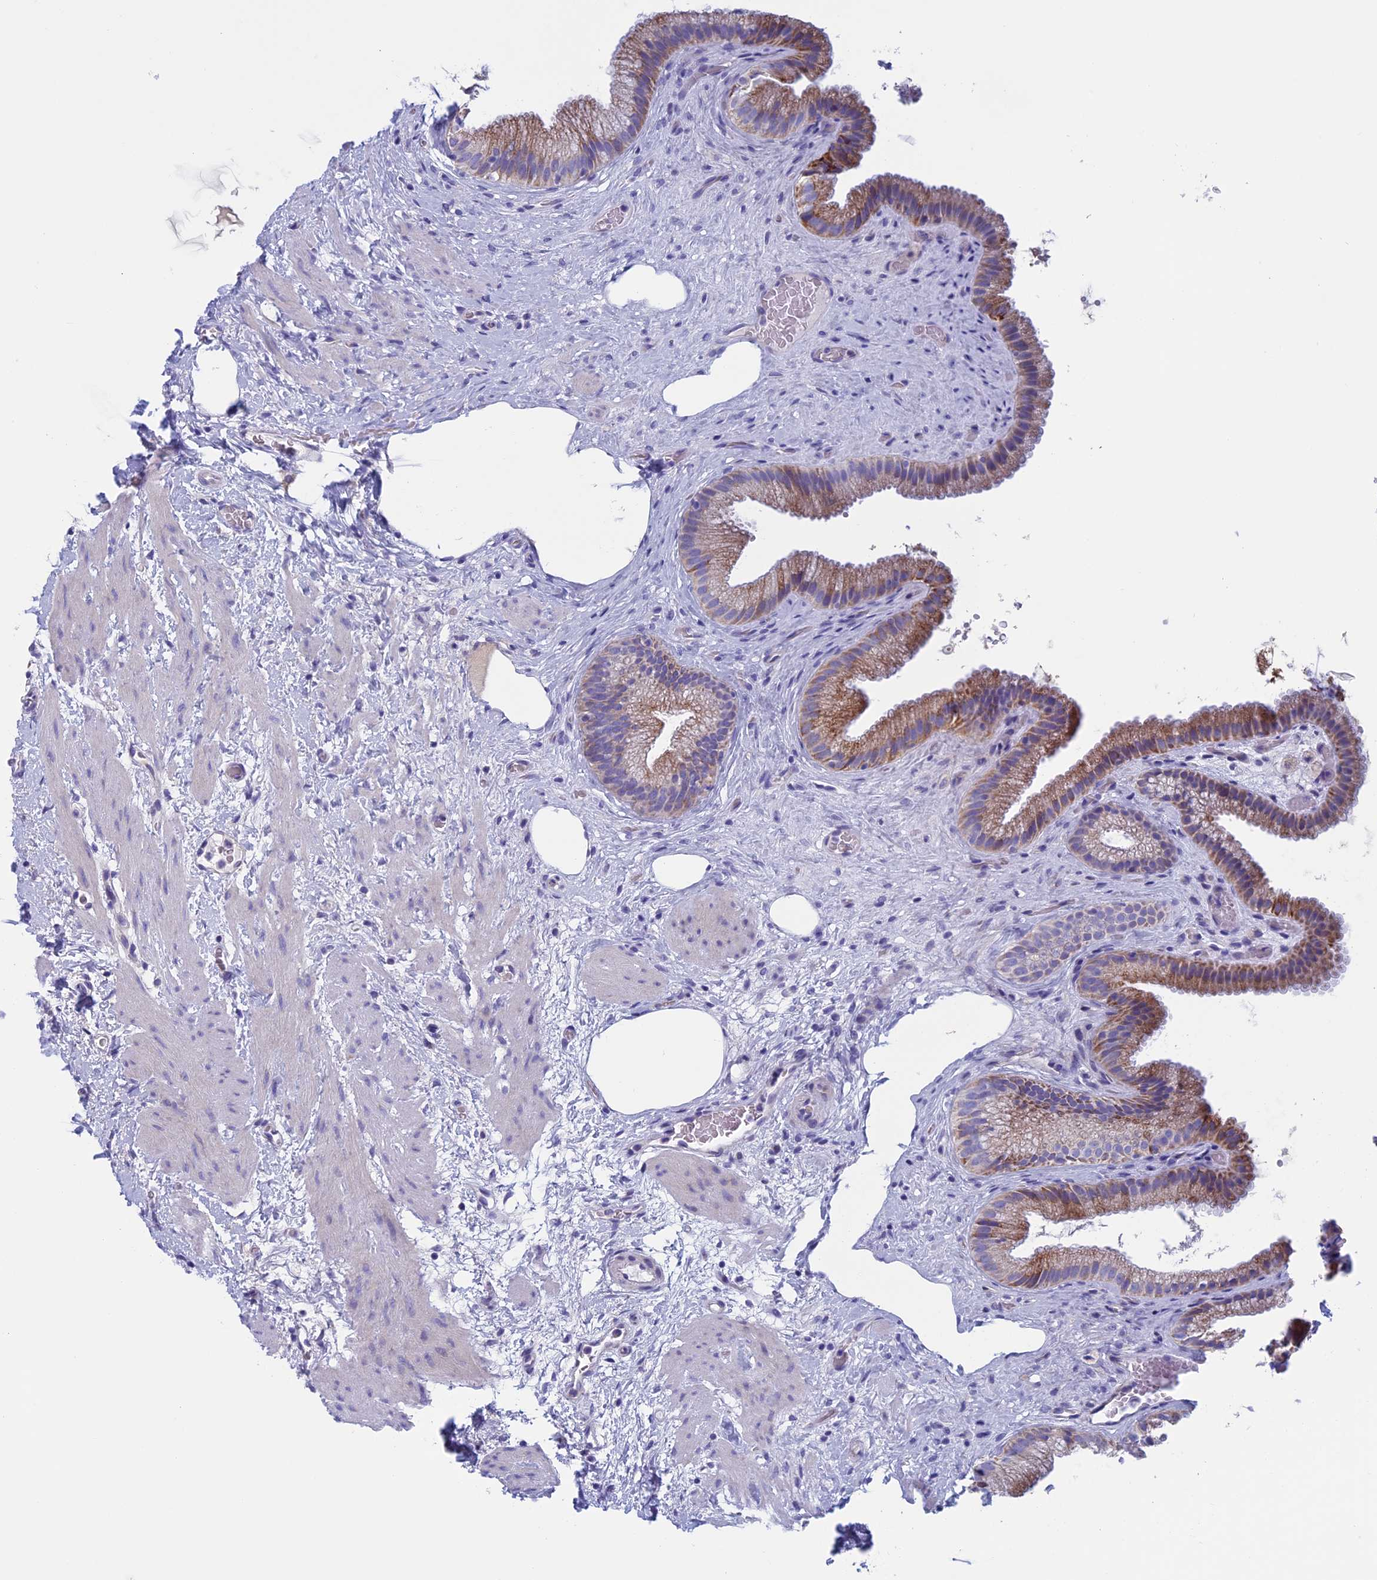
{"staining": {"intensity": "moderate", "quantity": ">75%", "location": "cytoplasmic/membranous"}, "tissue": "gallbladder", "cell_type": "Glandular cells", "image_type": "normal", "snomed": [{"axis": "morphology", "description": "Normal tissue, NOS"}, {"axis": "morphology", "description": "Inflammation, NOS"}, {"axis": "topography", "description": "Gallbladder"}], "caption": "Immunohistochemistry (DAB (3,3'-diaminobenzidine)) staining of unremarkable human gallbladder reveals moderate cytoplasmic/membranous protein expression in about >75% of glandular cells. The protein is shown in brown color, while the nuclei are stained blue.", "gene": "NDUFB9", "patient": {"sex": "male", "age": 51}}